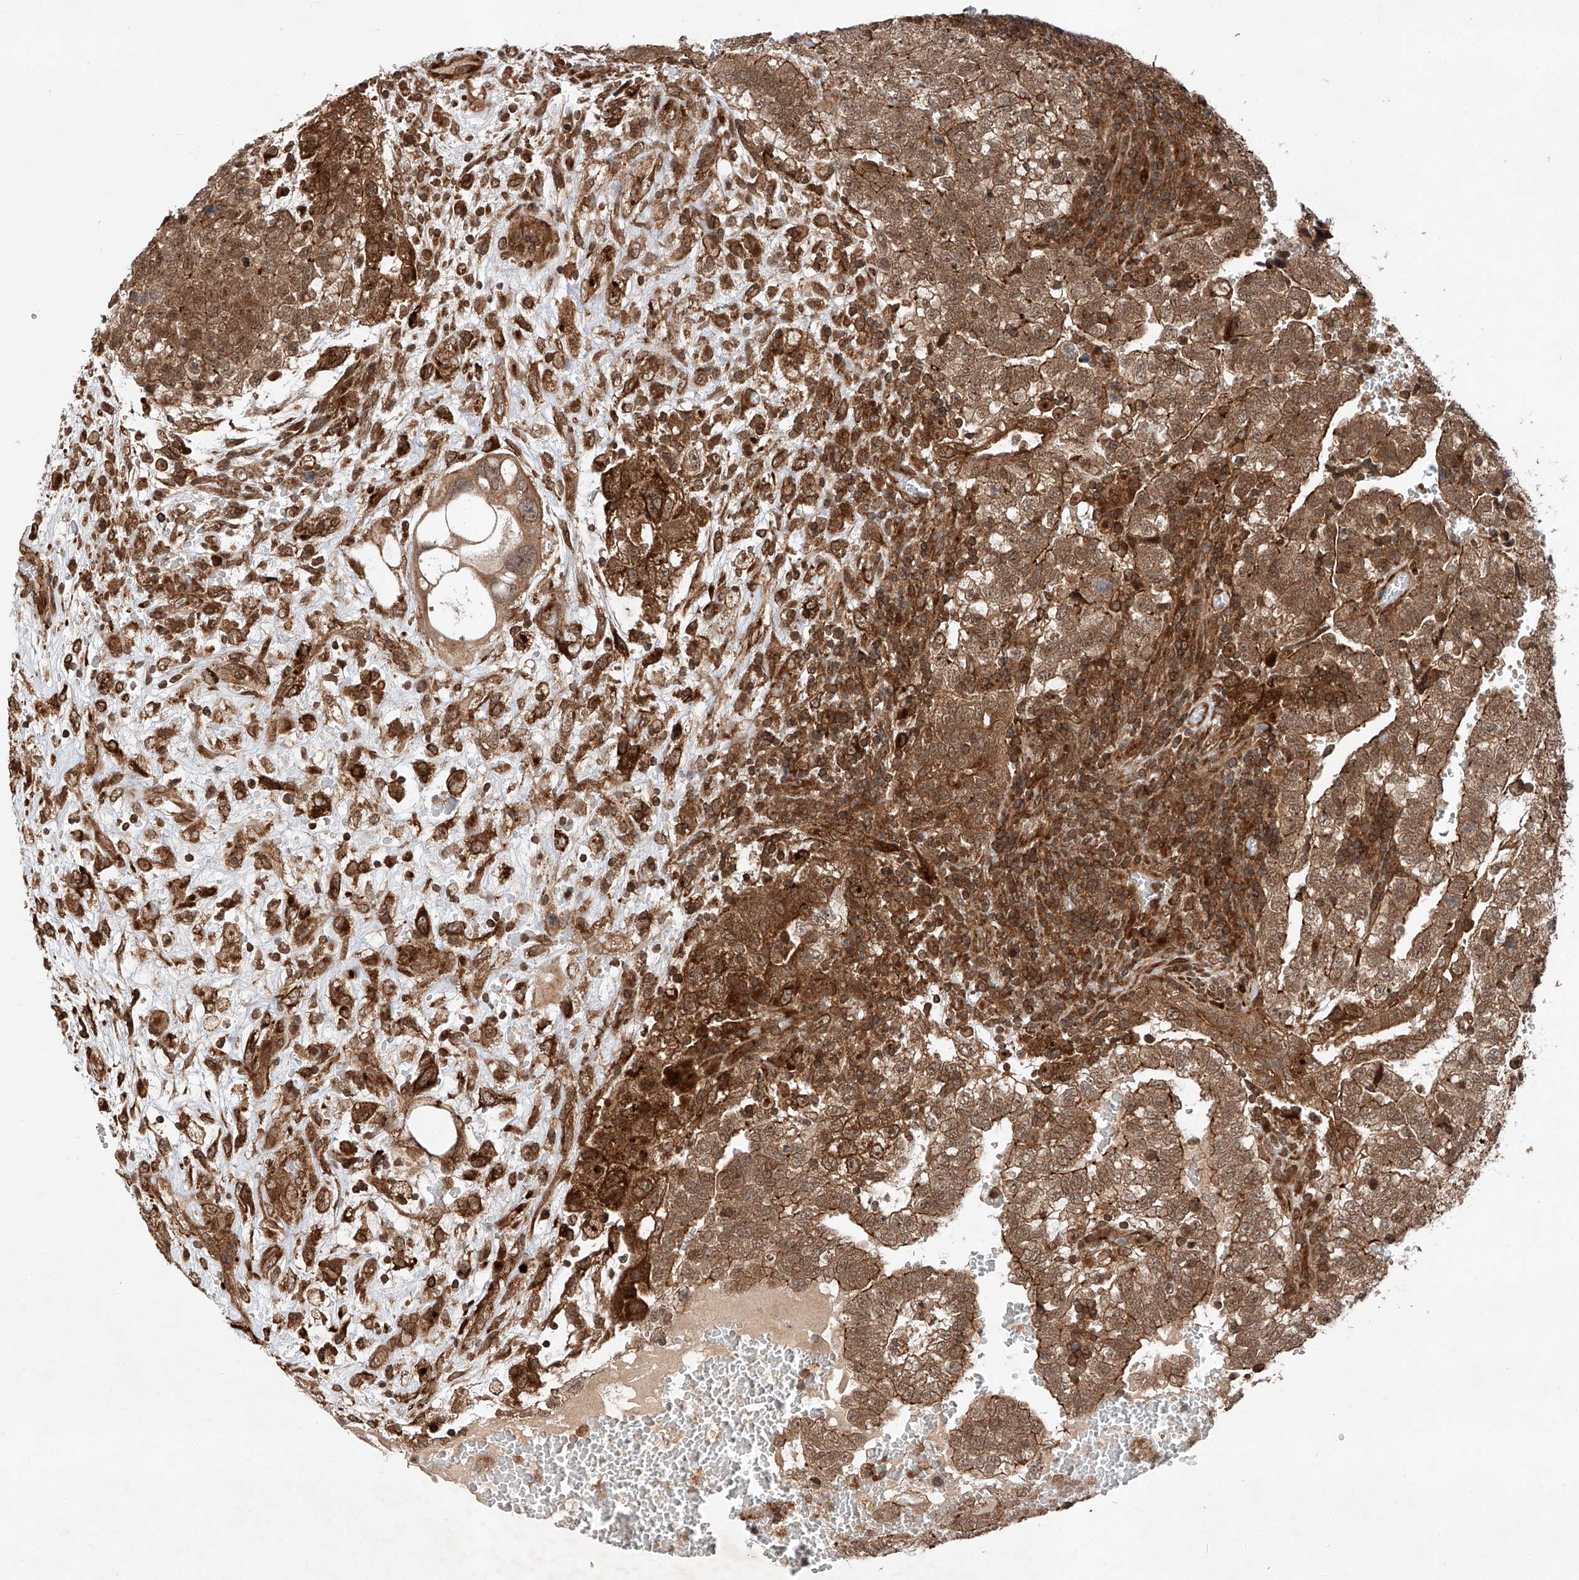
{"staining": {"intensity": "moderate", "quantity": ">75%", "location": "cytoplasmic/membranous,nuclear"}, "tissue": "testis cancer", "cell_type": "Tumor cells", "image_type": "cancer", "snomed": [{"axis": "morphology", "description": "Carcinoma, Embryonal, NOS"}, {"axis": "topography", "description": "Testis"}], "caption": "Testis cancer stained with DAB immunohistochemistry displays medium levels of moderate cytoplasmic/membranous and nuclear positivity in approximately >75% of tumor cells. (DAB = brown stain, brightfield microscopy at high magnification).", "gene": "ZFP28", "patient": {"sex": "male", "age": 37}}